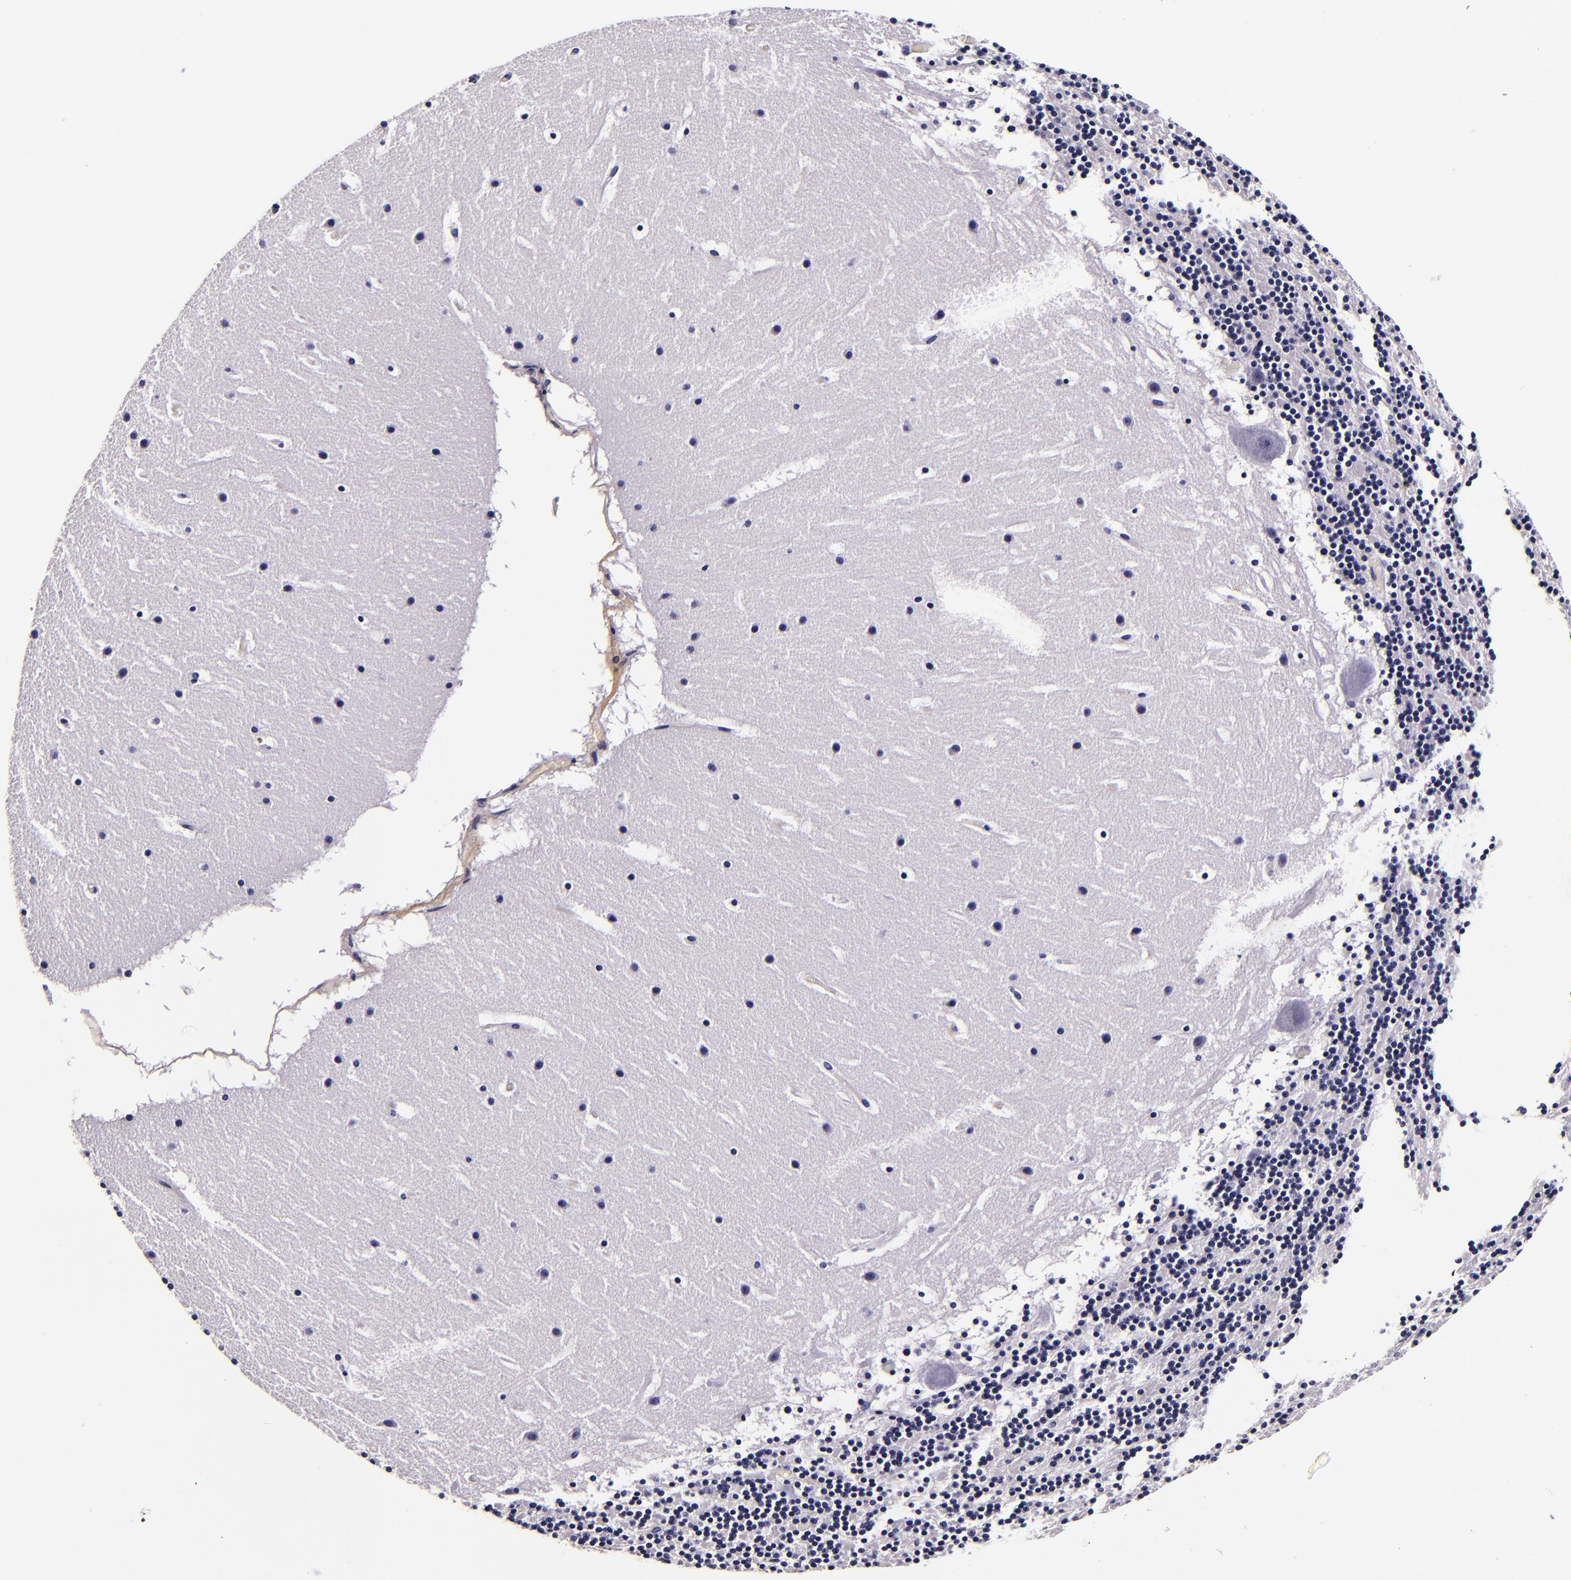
{"staining": {"intensity": "negative", "quantity": "none", "location": "none"}, "tissue": "cerebellum", "cell_type": "Cells in granular layer", "image_type": "normal", "snomed": [{"axis": "morphology", "description": "Normal tissue, NOS"}, {"axis": "topography", "description": "Cerebellum"}], "caption": "An image of cerebellum stained for a protein reveals no brown staining in cells in granular layer. The staining was performed using DAB (3,3'-diaminobenzidine) to visualize the protein expression in brown, while the nuclei were stained in blue with hematoxylin (Magnification: 20x).", "gene": "FBN1", "patient": {"sex": "male", "age": 45}}